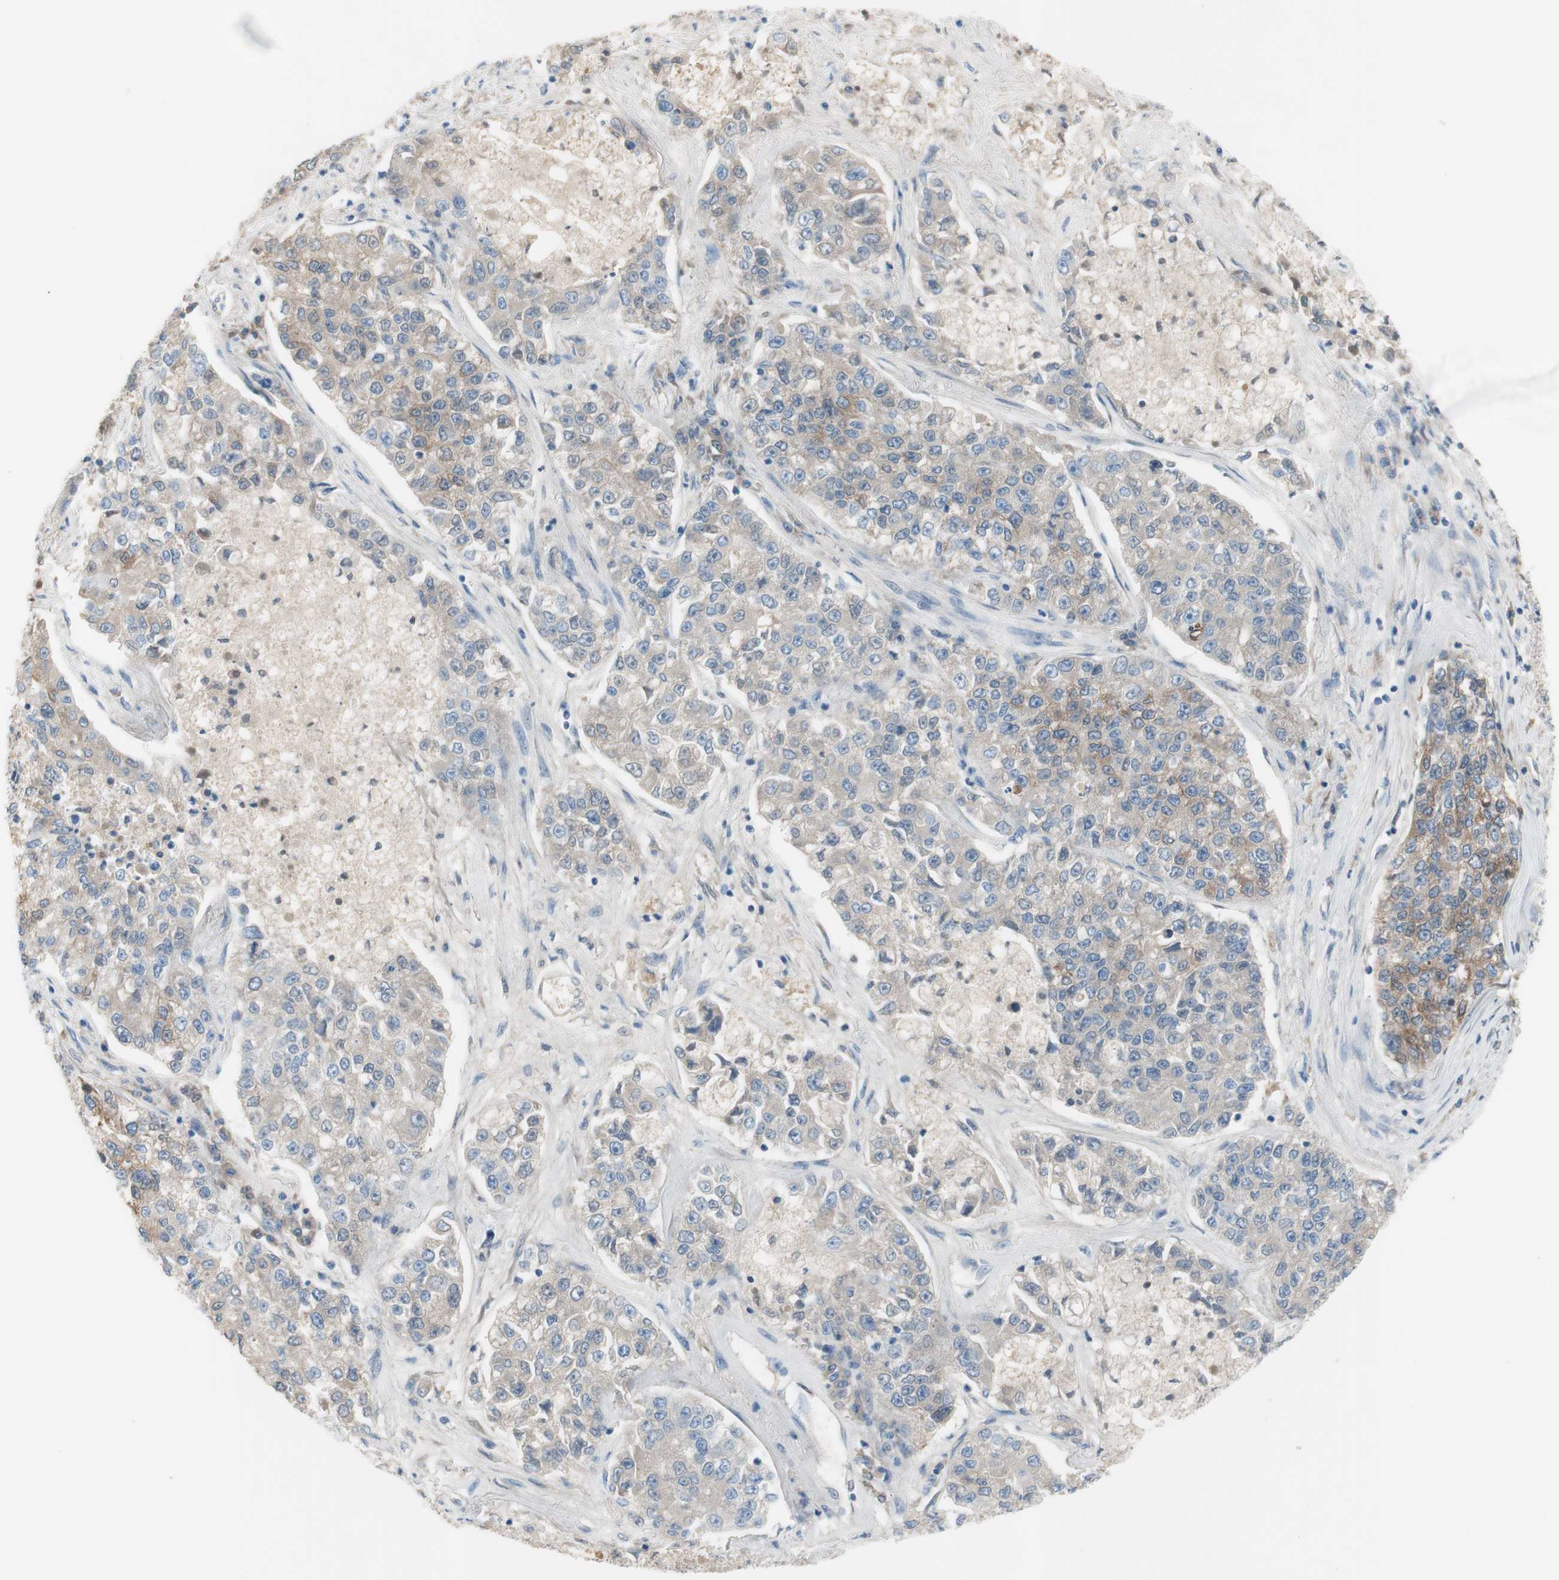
{"staining": {"intensity": "weak", "quantity": "25%-75%", "location": "cytoplasmic/membranous"}, "tissue": "lung cancer", "cell_type": "Tumor cells", "image_type": "cancer", "snomed": [{"axis": "morphology", "description": "Adenocarcinoma, NOS"}, {"axis": "topography", "description": "Lung"}], "caption": "Brown immunohistochemical staining in human lung adenocarcinoma displays weak cytoplasmic/membranous staining in approximately 25%-75% of tumor cells.", "gene": "FDFT1", "patient": {"sex": "male", "age": 49}}